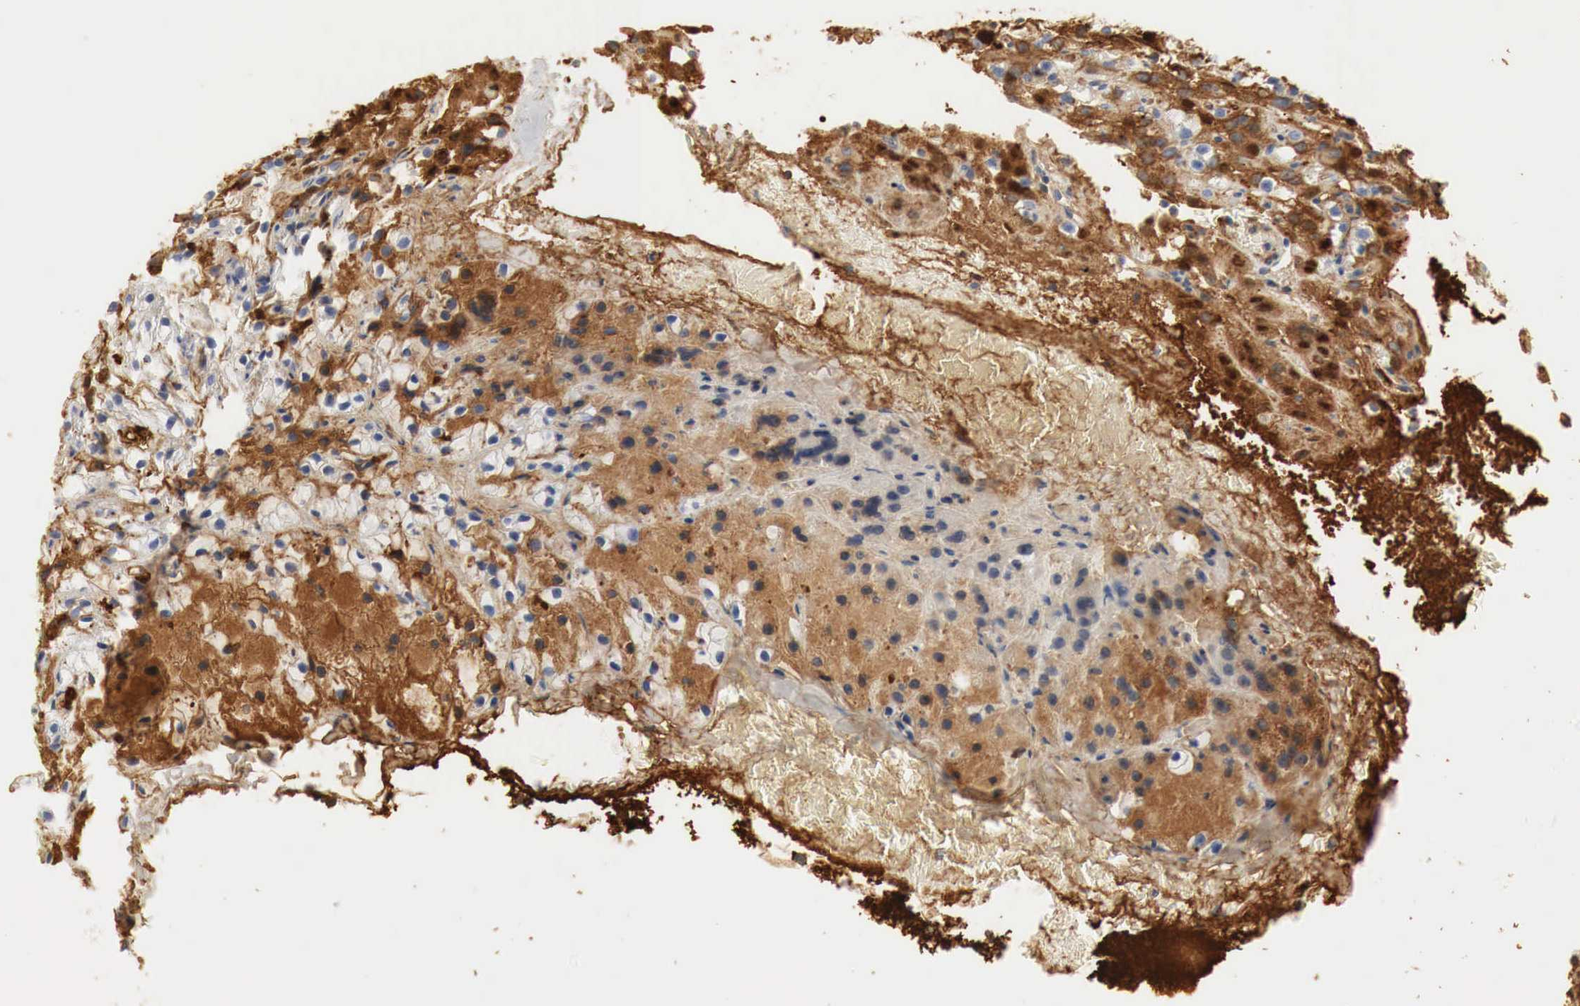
{"staining": {"intensity": "moderate", "quantity": "25%-75%", "location": "cytoplasmic/membranous"}, "tissue": "parathyroid gland", "cell_type": "Glandular cells", "image_type": "normal", "snomed": [{"axis": "morphology", "description": "Normal tissue, NOS"}, {"axis": "topography", "description": "Parathyroid gland"}], "caption": "Unremarkable parathyroid gland shows moderate cytoplasmic/membranous expression in approximately 25%-75% of glandular cells.", "gene": "IGLC3", "patient": {"sex": "female", "age": 71}}